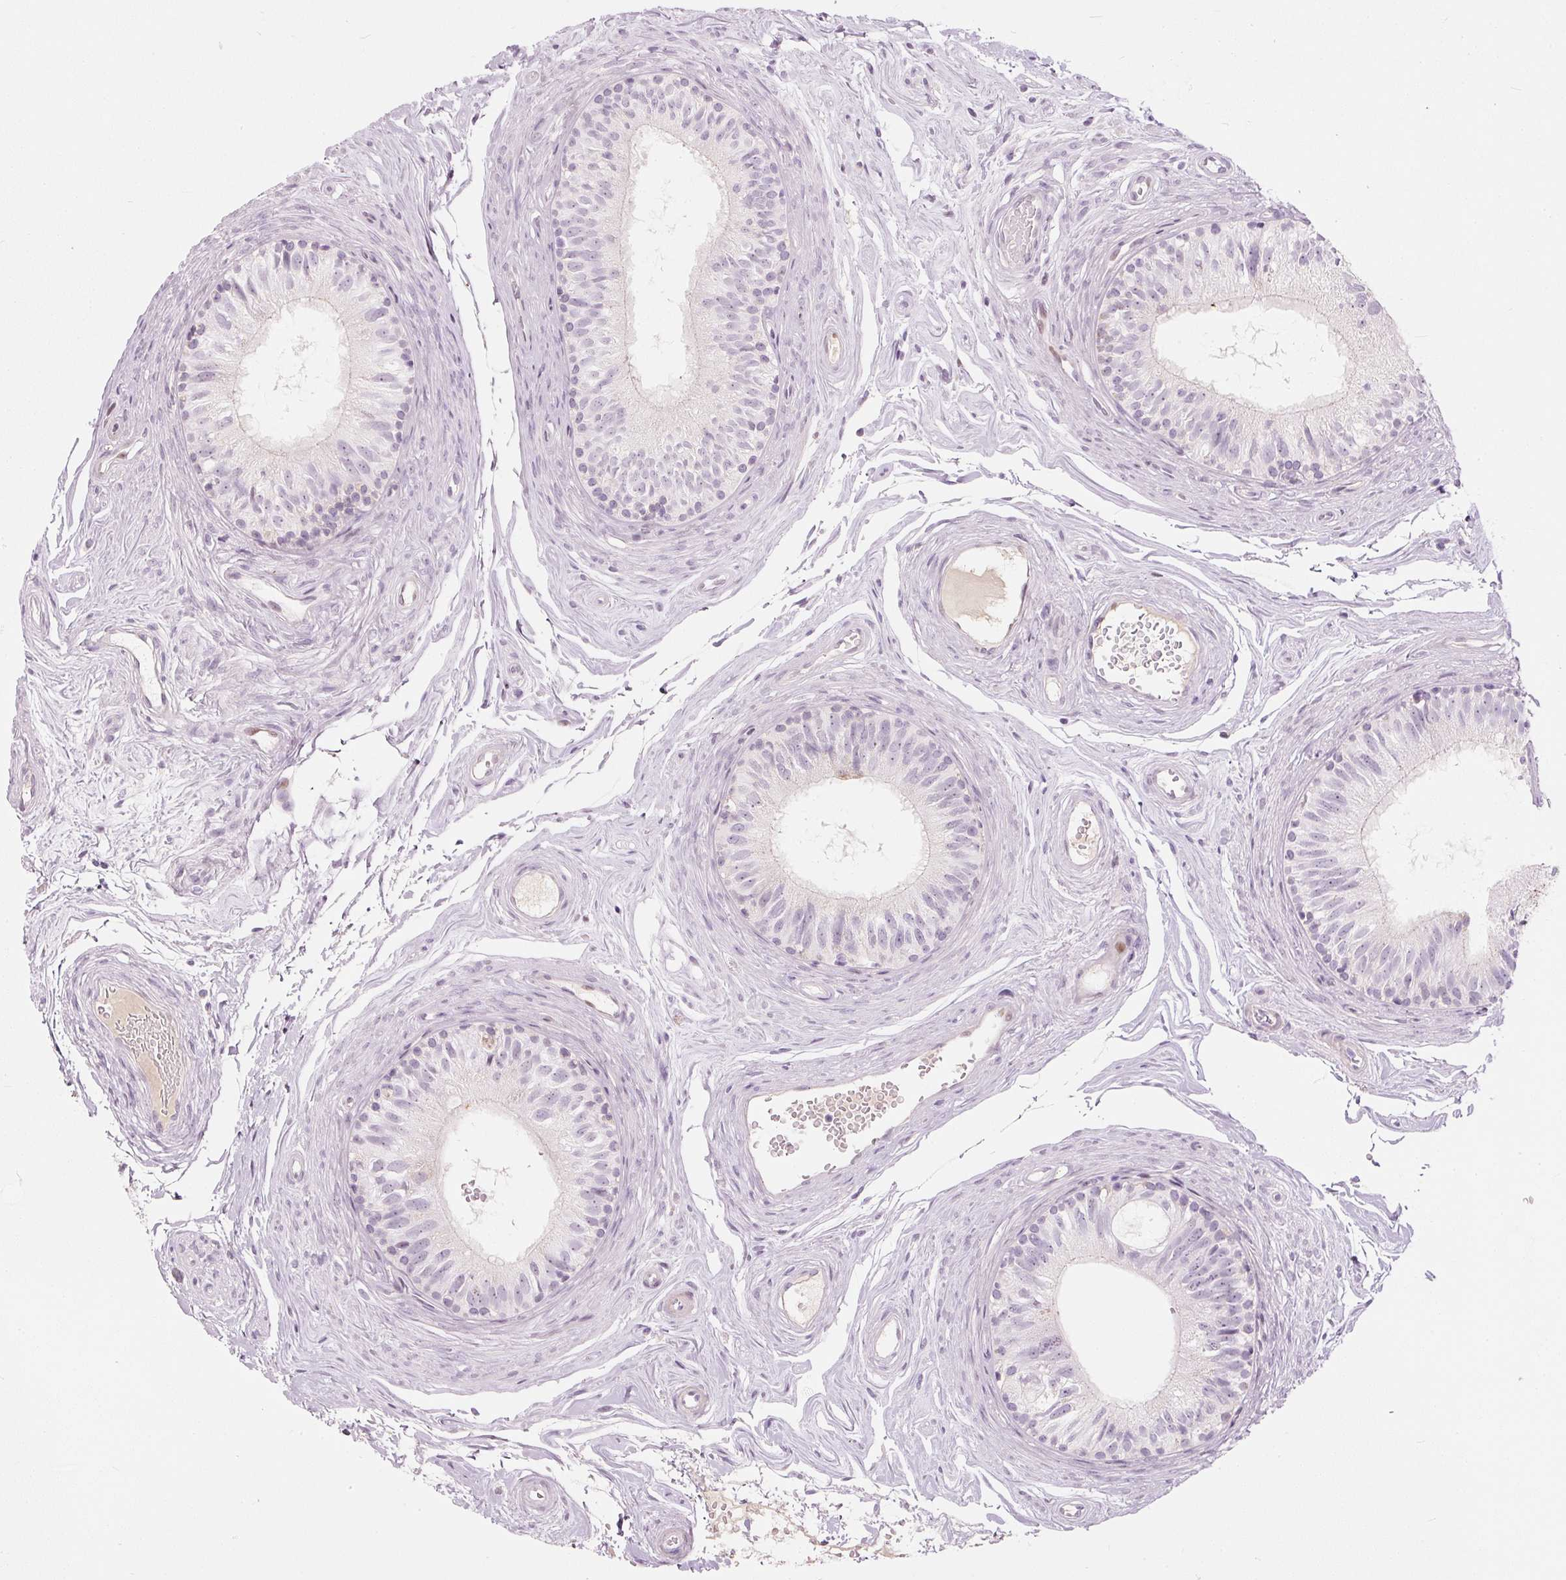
{"staining": {"intensity": "negative", "quantity": "none", "location": "none"}, "tissue": "epididymis", "cell_type": "Glandular cells", "image_type": "normal", "snomed": [{"axis": "morphology", "description": "Normal tissue, NOS"}, {"axis": "topography", "description": "Epididymis"}], "caption": "IHC of unremarkable human epididymis displays no staining in glandular cells.", "gene": "RNF39", "patient": {"sex": "male", "age": 45}}